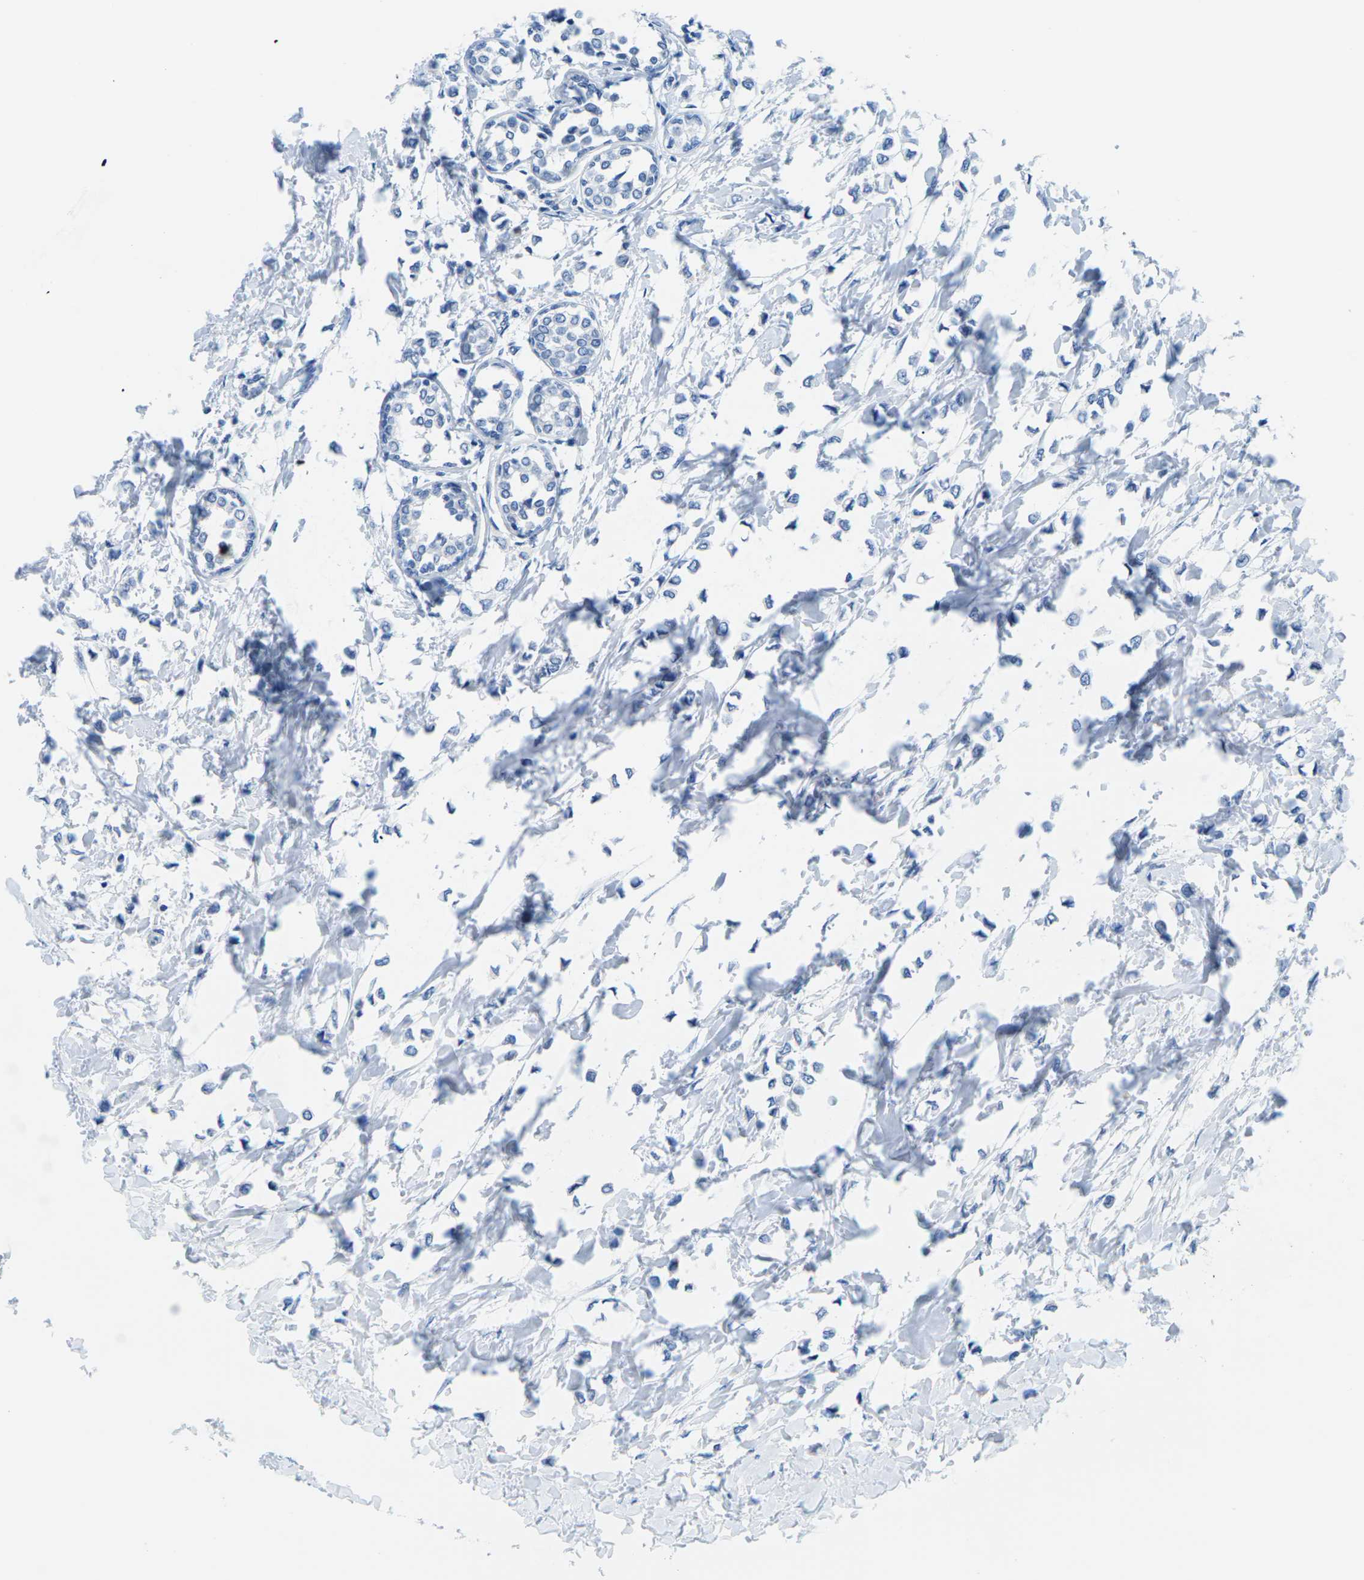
{"staining": {"intensity": "negative", "quantity": "none", "location": "none"}, "tissue": "breast cancer", "cell_type": "Tumor cells", "image_type": "cancer", "snomed": [{"axis": "morphology", "description": "Lobular carcinoma"}, {"axis": "topography", "description": "Breast"}], "caption": "Breast lobular carcinoma was stained to show a protein in brown. There is no significant expression in tumor cells. The staining is performed using DAB brown chromogen with nuclei counter-stained in using hematoxylin.", "gene": "SLC12A1", "patient": {"sex": "female", "age": 51}}